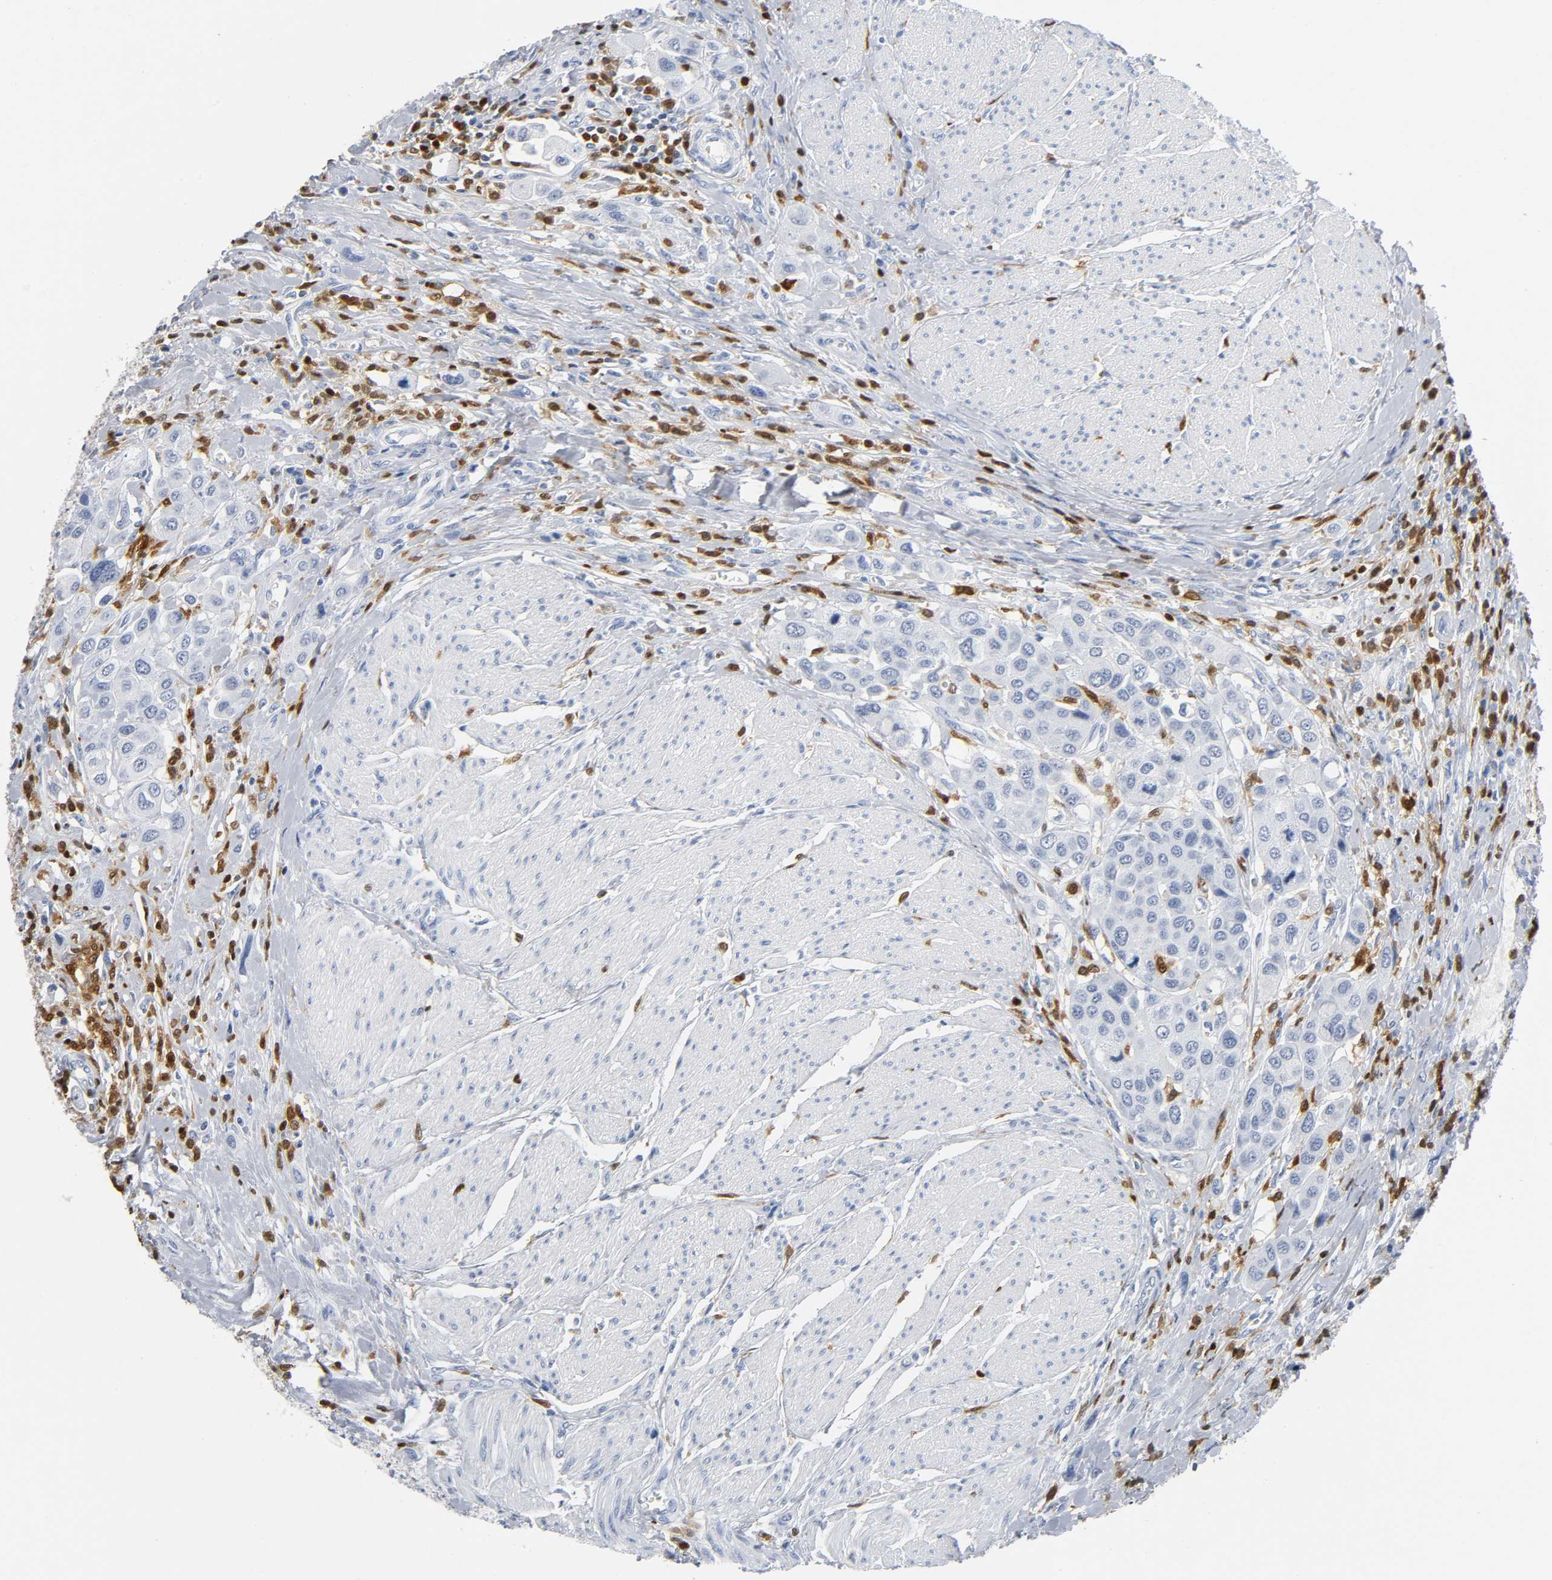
{"staining": {"intensity": "negative", "quantity": "none", "location": "none"}, "tissue": "urothelial cancer", "cell_type": "Tumor cells", "image_type": "cancer", "snomed": [{"axis": "morphology", "description": "Urothelial carcinoma, High grade"}, {"axis": "topography", "description": "Urinary bladder"}], "caption": "Photomicrograph shows no protein expression in tumor cells of urothelial carcinoma (high-grade) tissue.", "gene": "DOK2", "patient": {"sex": "male", "age": 50}}